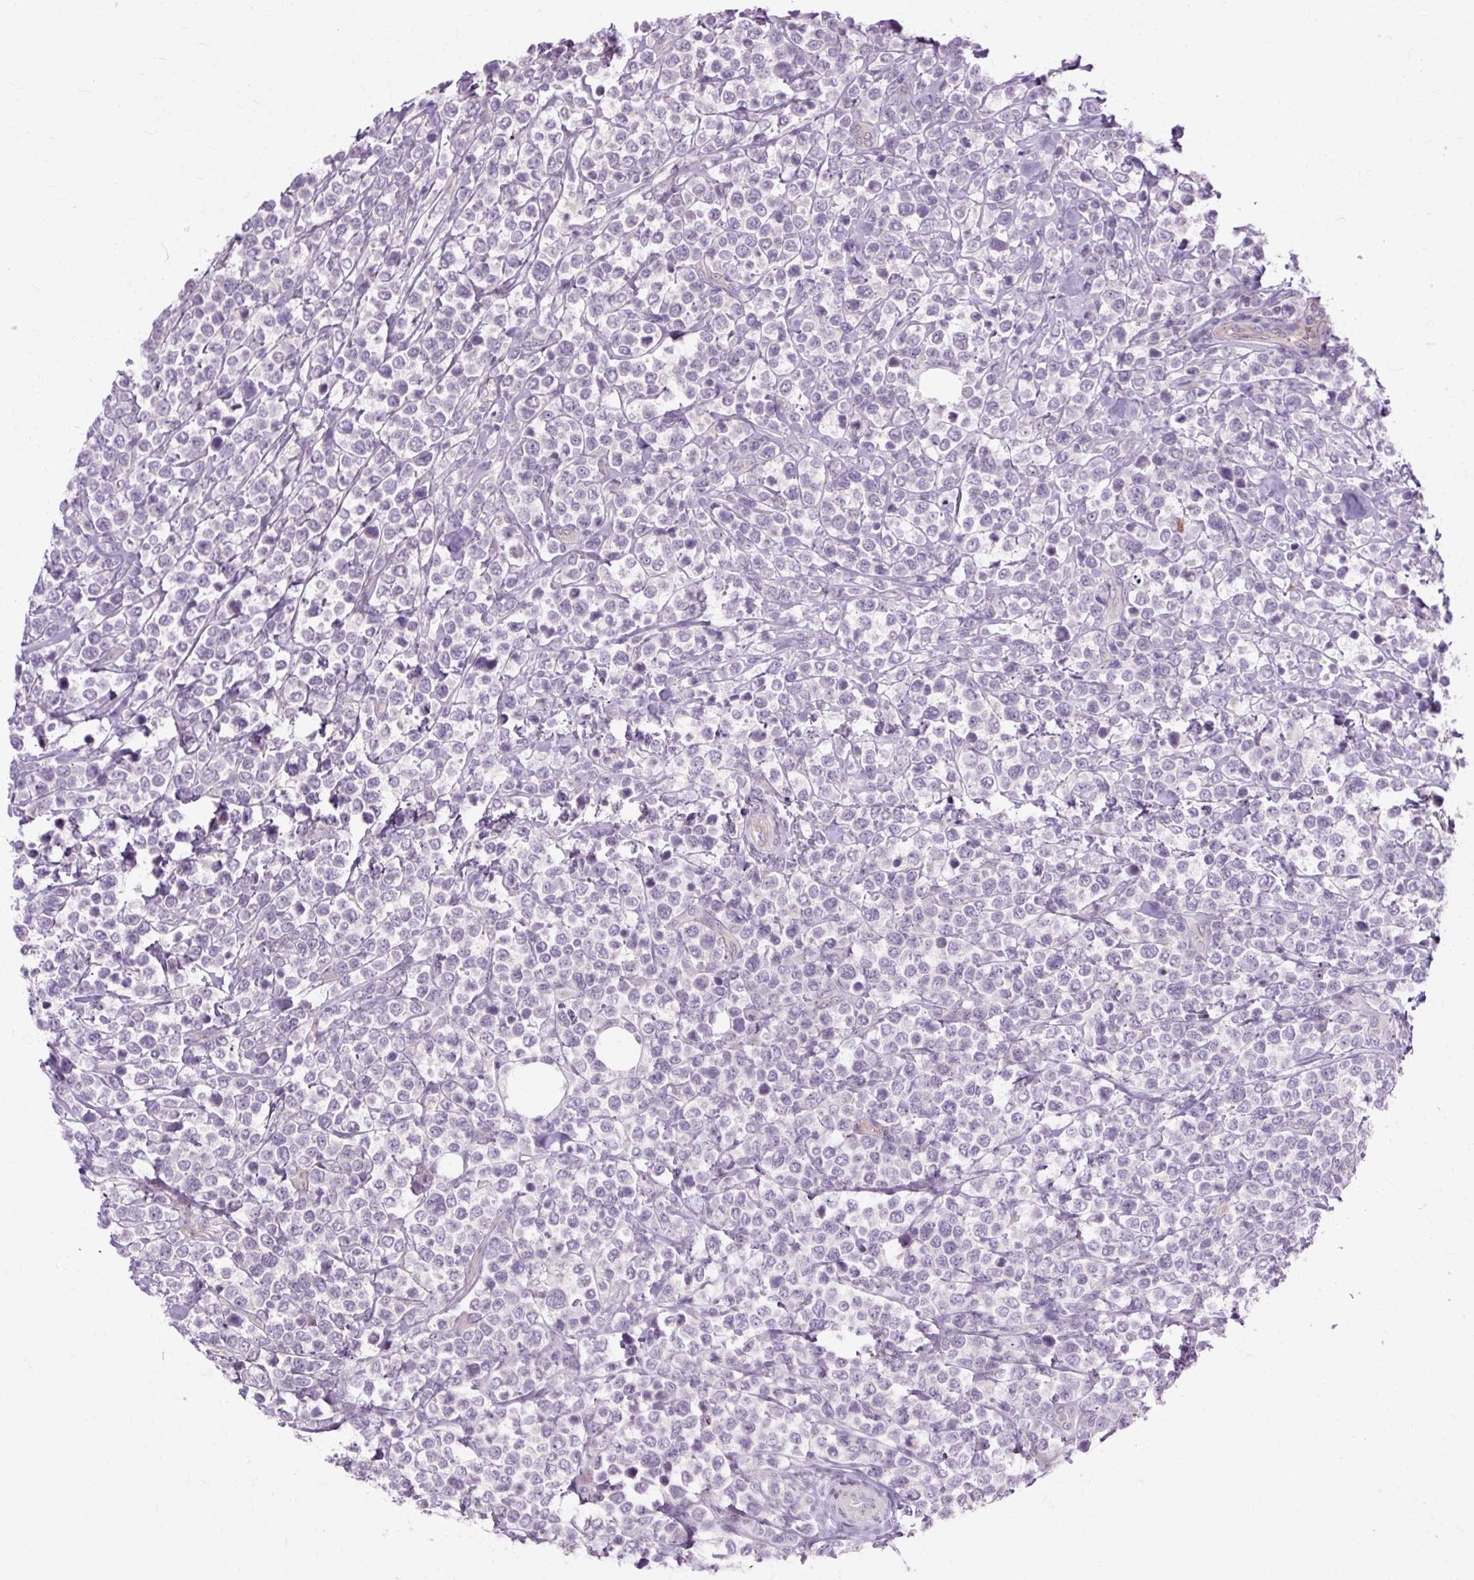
{"staining": {"intensity": "negative", "quantity": "none", "location": "none"}, "tissue": "lymphoma", "cell_type": "Tumor cells", "image_type": "cancer", "snomed": [{"axis": "morphology", "description": "Malignant lymphoma, non-Hodgkin's type, Low grade"}, {"axis": "topography", "description": "Lymph node"}], "caption": "Immunohistochemistry (IHC) photomicrograph of human lymphoma stained for a protein (brown), which reveals no positivity in tumor cells.", "gene": "ZNF35", "patient": {"sex": "male", "age": 60}}